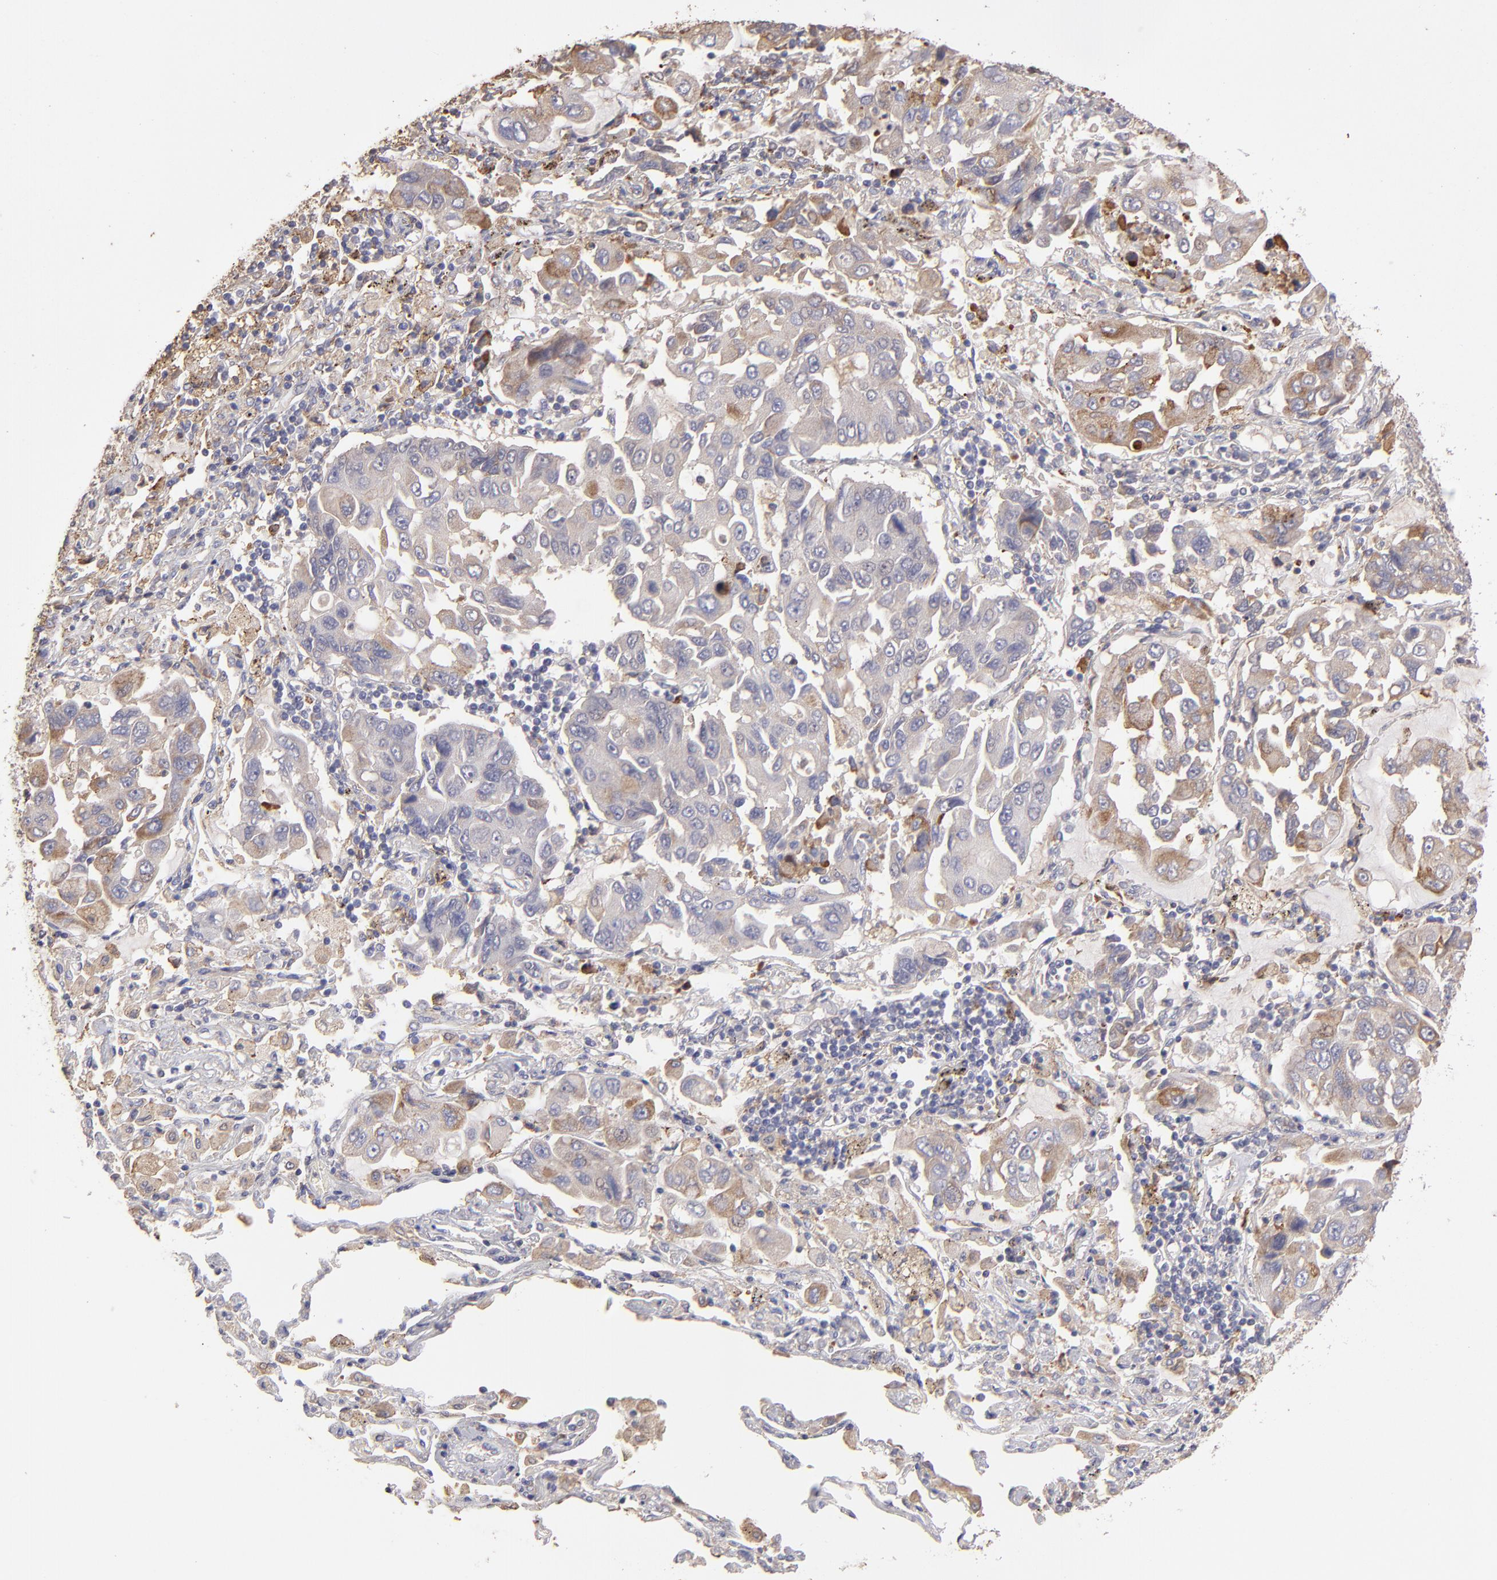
{"staining": {"intensity": "weak", "quantity": "25%-75%", "location": "cytoplasmic/membranous"}, "tissue": "lung cancer", "cell_type": "Tumor cells", "image_type": "cancer", "snomed": [{"axis": "morphology", "description": "Adenocarcinoma, NOS"}, {"axis": "topography", "description": "Lung"}], "caption": "Brown immunohistochemical staining in human lung cancer (adenocarcinoma) reveals weak cytoplasmic/membranous expression in approximately 25%-75% of tumor cells.", "gene": "CALR", "patient": {"sex": "male", "age": 64}}